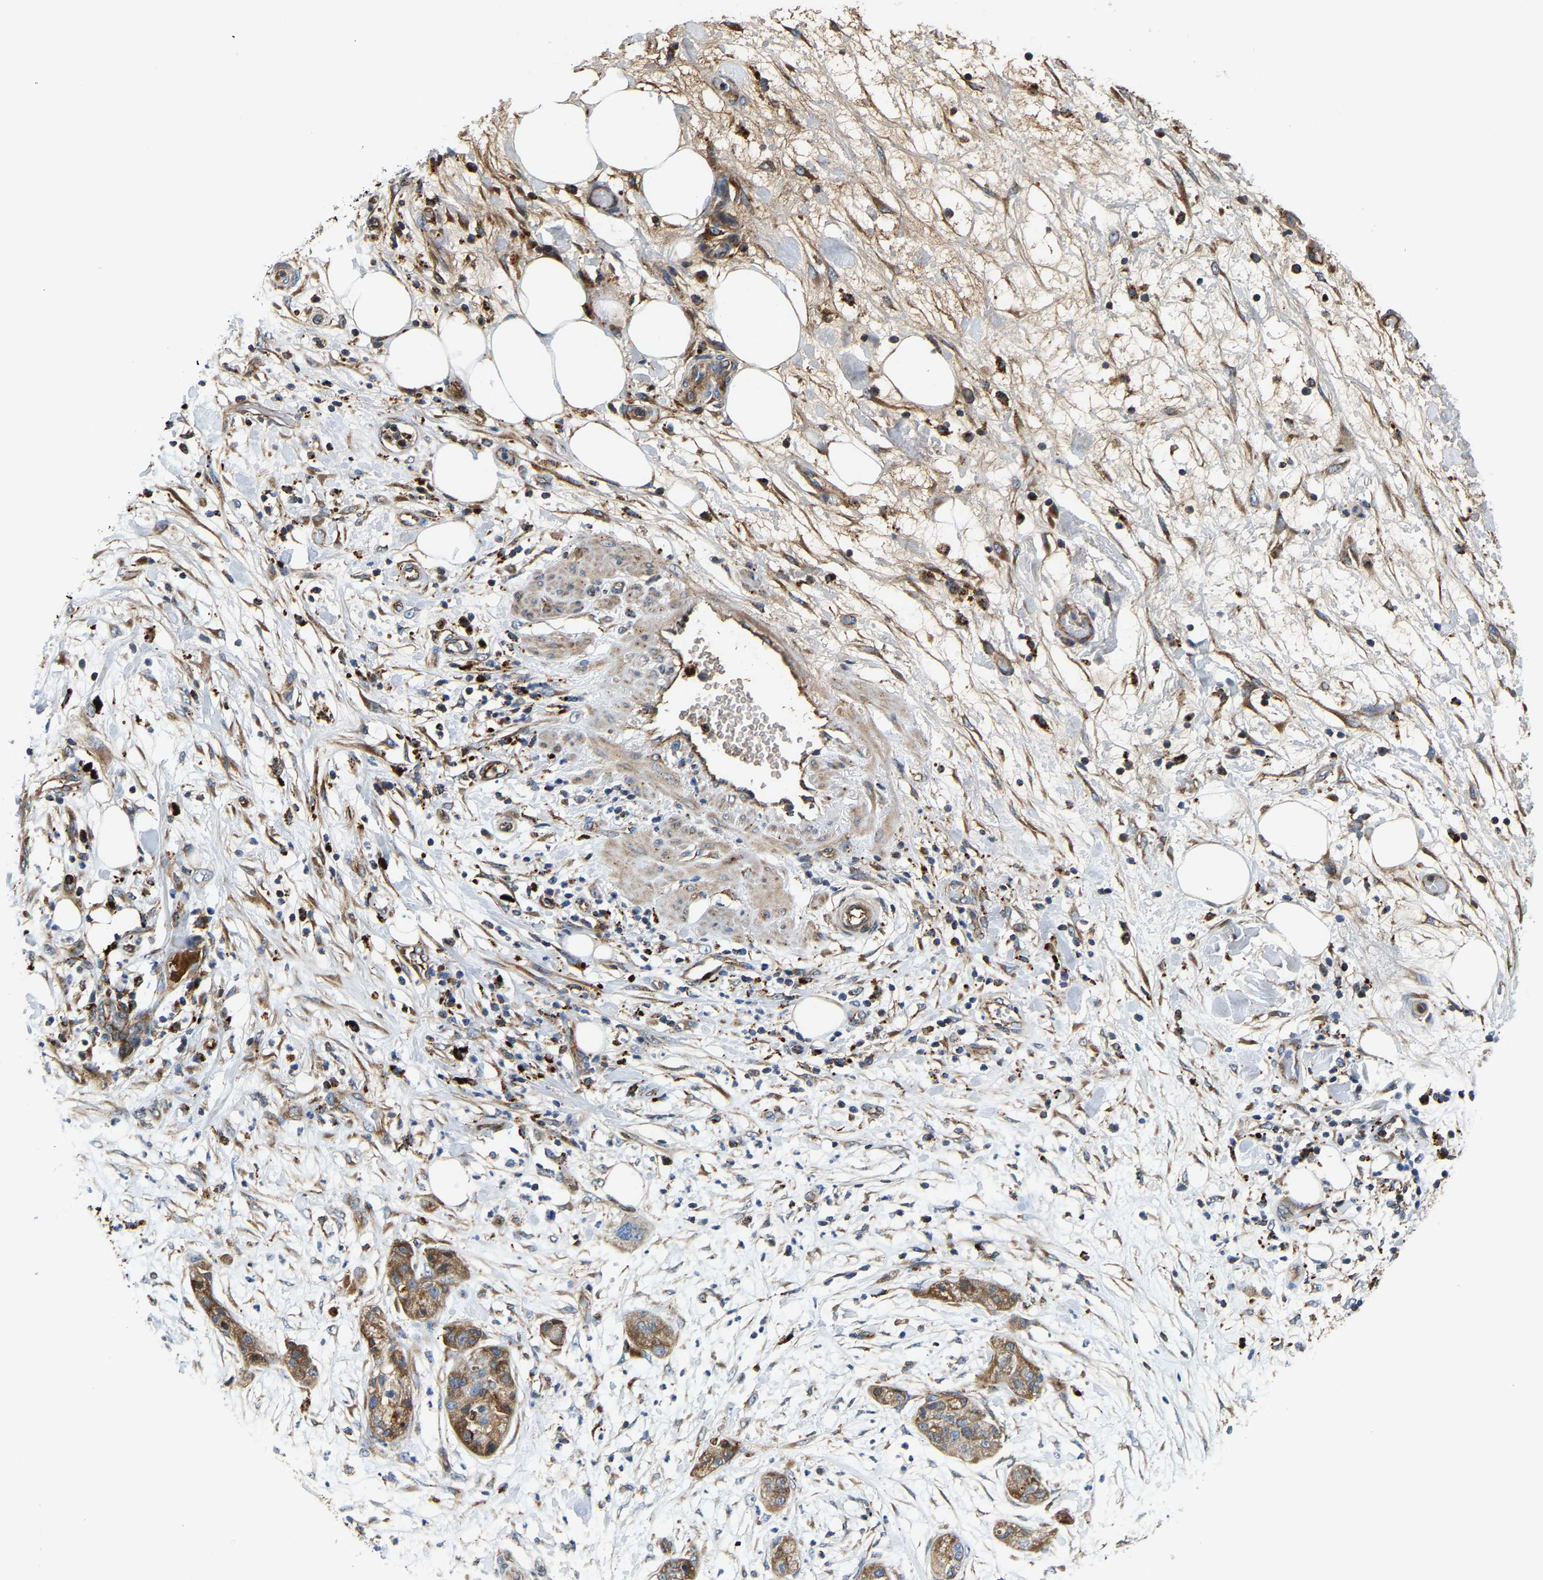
{"staining": {"intensity": "moderate", "quantity": ">75%", "location": "cytoplasmic/membranous"}, "tissue": "pancreatic cancer", "cell_type": "Tumor cells", "image_type": "cancer", "snomed": [{"axis": "morphology", "description": "Adenocarcinoma, NOS"}, {"axis": "topography", "description": "Pancreas"}], "caption": "Pancreatic cancer (adenocarcinoma) stained for a protein demonstrates moderate cytoplasmic/membranous positivity in tumor cells.", "gene": "DPP7", "patient": {"sex": "female", "age": 78}}